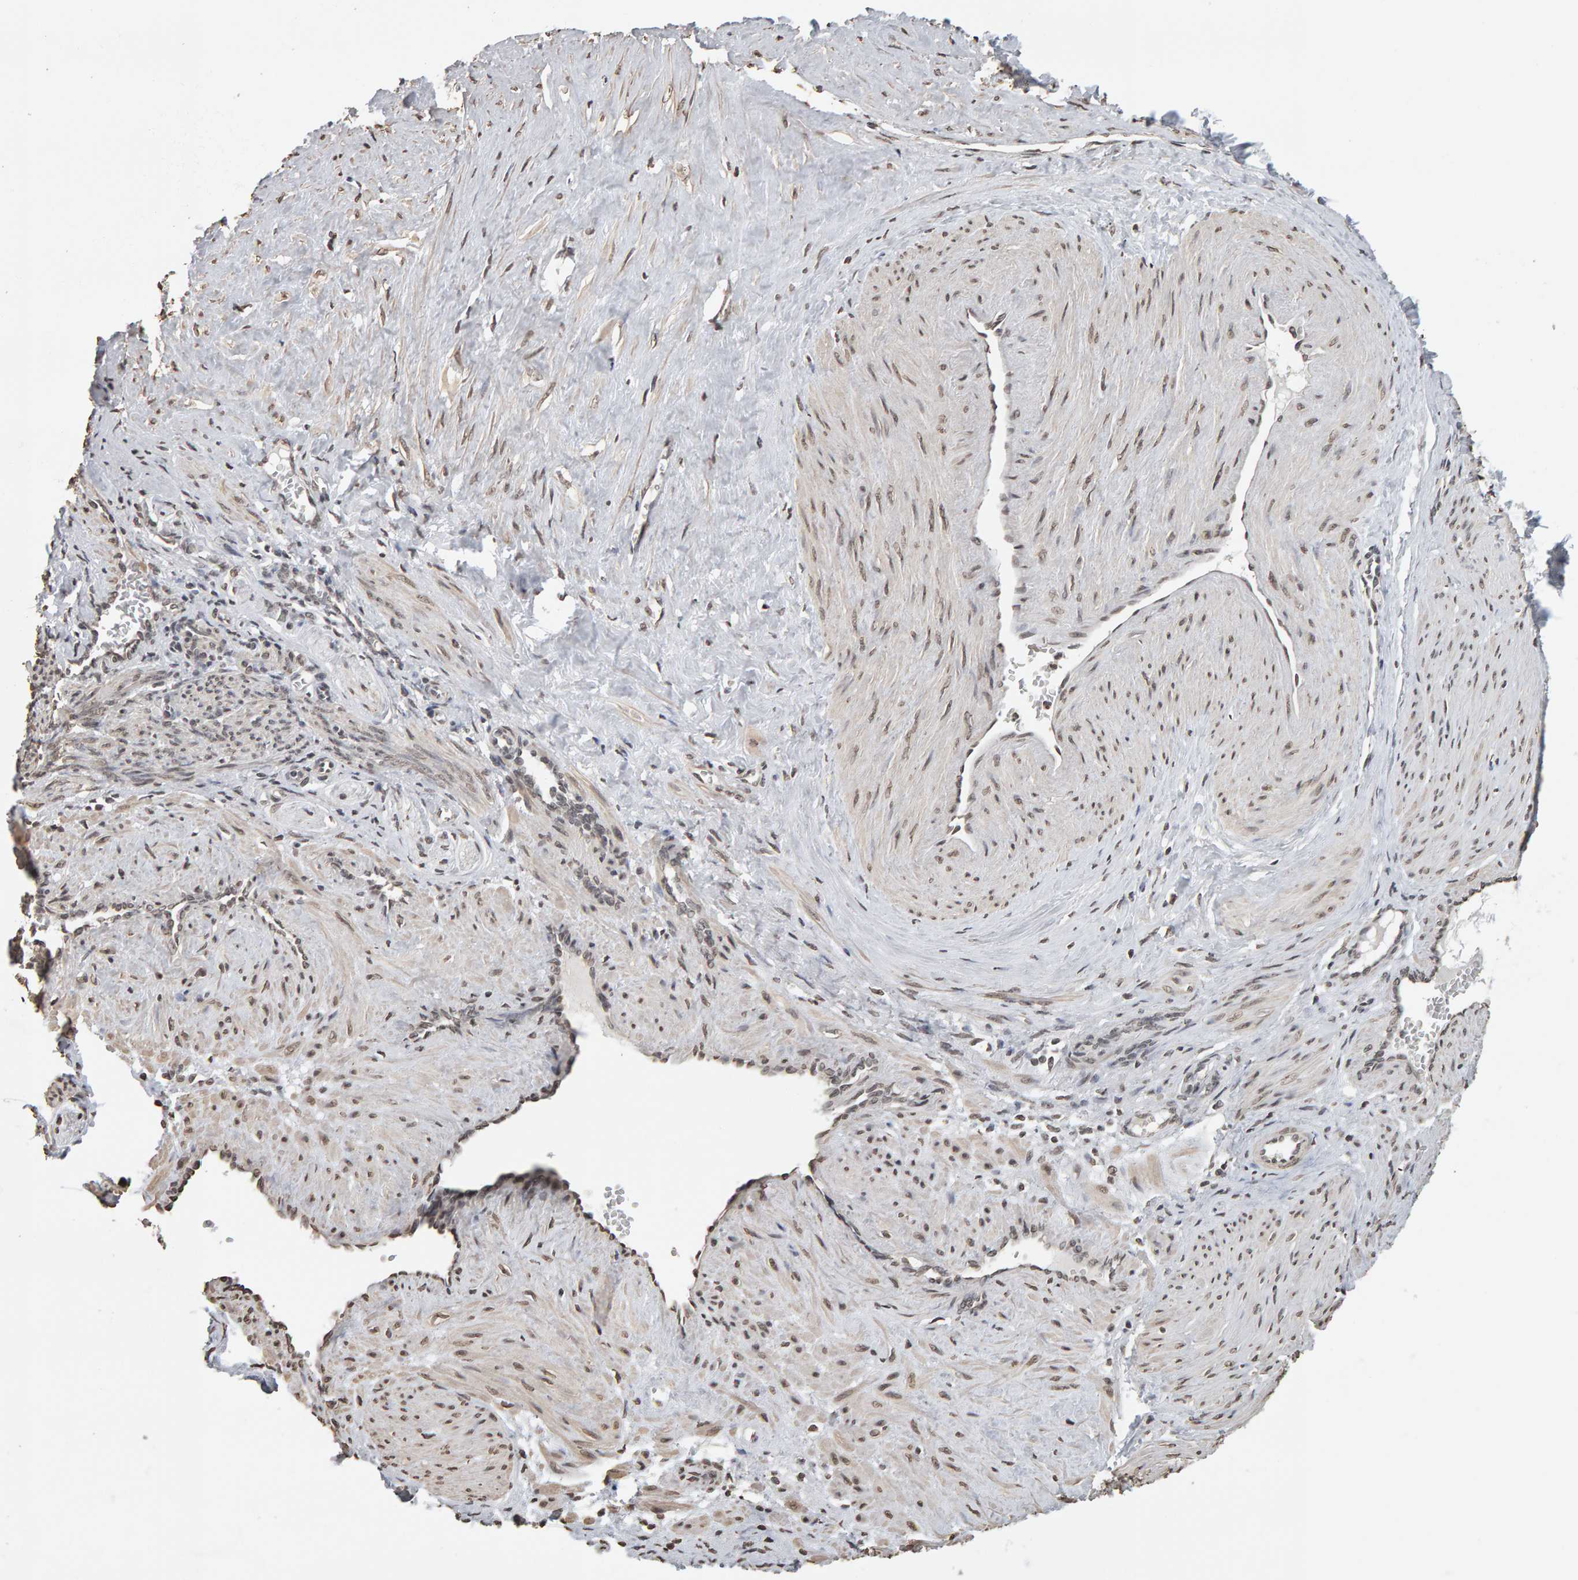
{"staining": {"intensity": "weak", "quantity": "25%-75%", "location": "nuclear"}, "tissue": "smooth muscle", "cell_type": "Smooth muscle cells", "image_type": "normal", "snomed": [{"axis": "morphology", "description": "Normal tissue, NOS"}, {"axis": "topography", "description": "Endometrium"}], "caption": "The immunohistochemical stain labels weak nuclear staining in smooth muscle cells of normal smooth muscle.", "gene": "AFF4", "patient": {"sex": "female", "age": 33}}